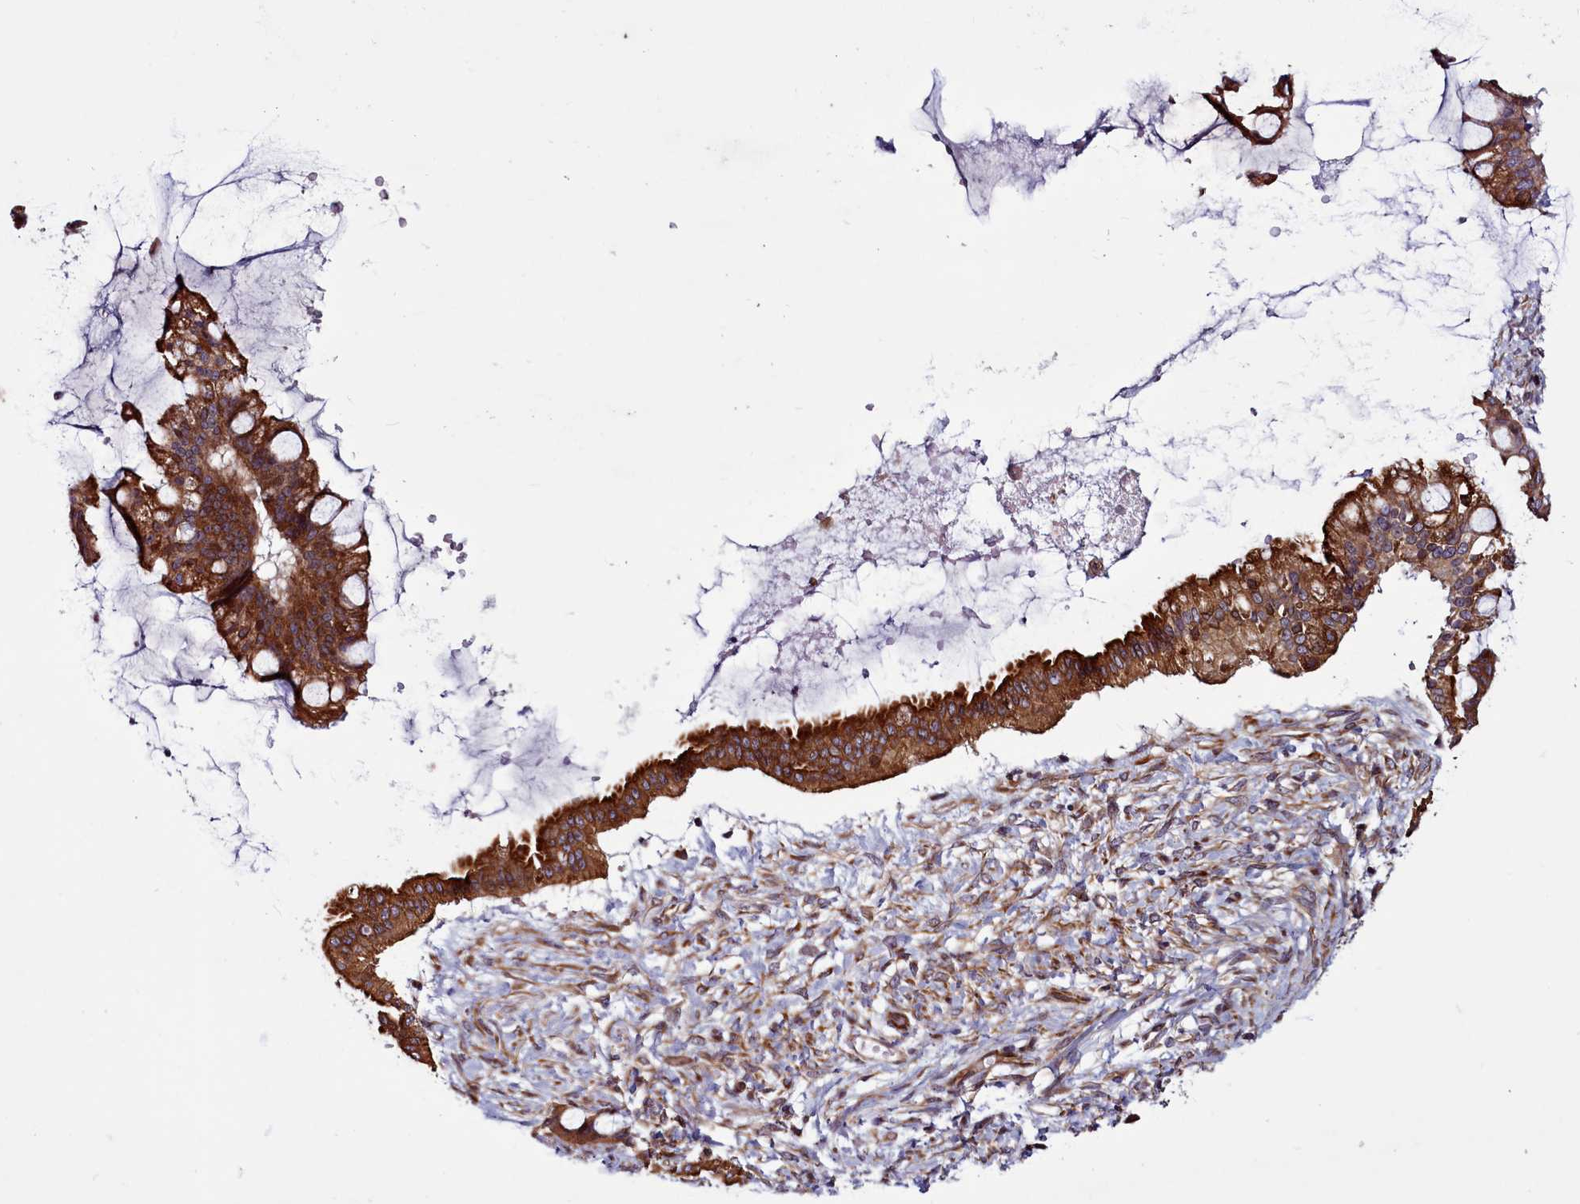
{"staining": {"intensity": "strong", "quantity": ">75%", "location": "cytoplasmic/membranous"}, "tissue": "ovarian cancer", "cell_type": "Tumor cells", "image_type": "cancer", "snomed": [{"axis": "morphology", "description": "Cystadenocarcinoma, mucinous, NOS"}, {"axis": "topography", "description": "Ovary"}], "caption": "A photomicrograph showing strong cytoplasmic/membranous expression in about >75% of tumor cells in mucinous cystadenocarcinoma (ovarian), as visualized by brown immunohistochemical staining.", "gene": "MCRIP1", "patient": {"sex": "female", "age": 73}}